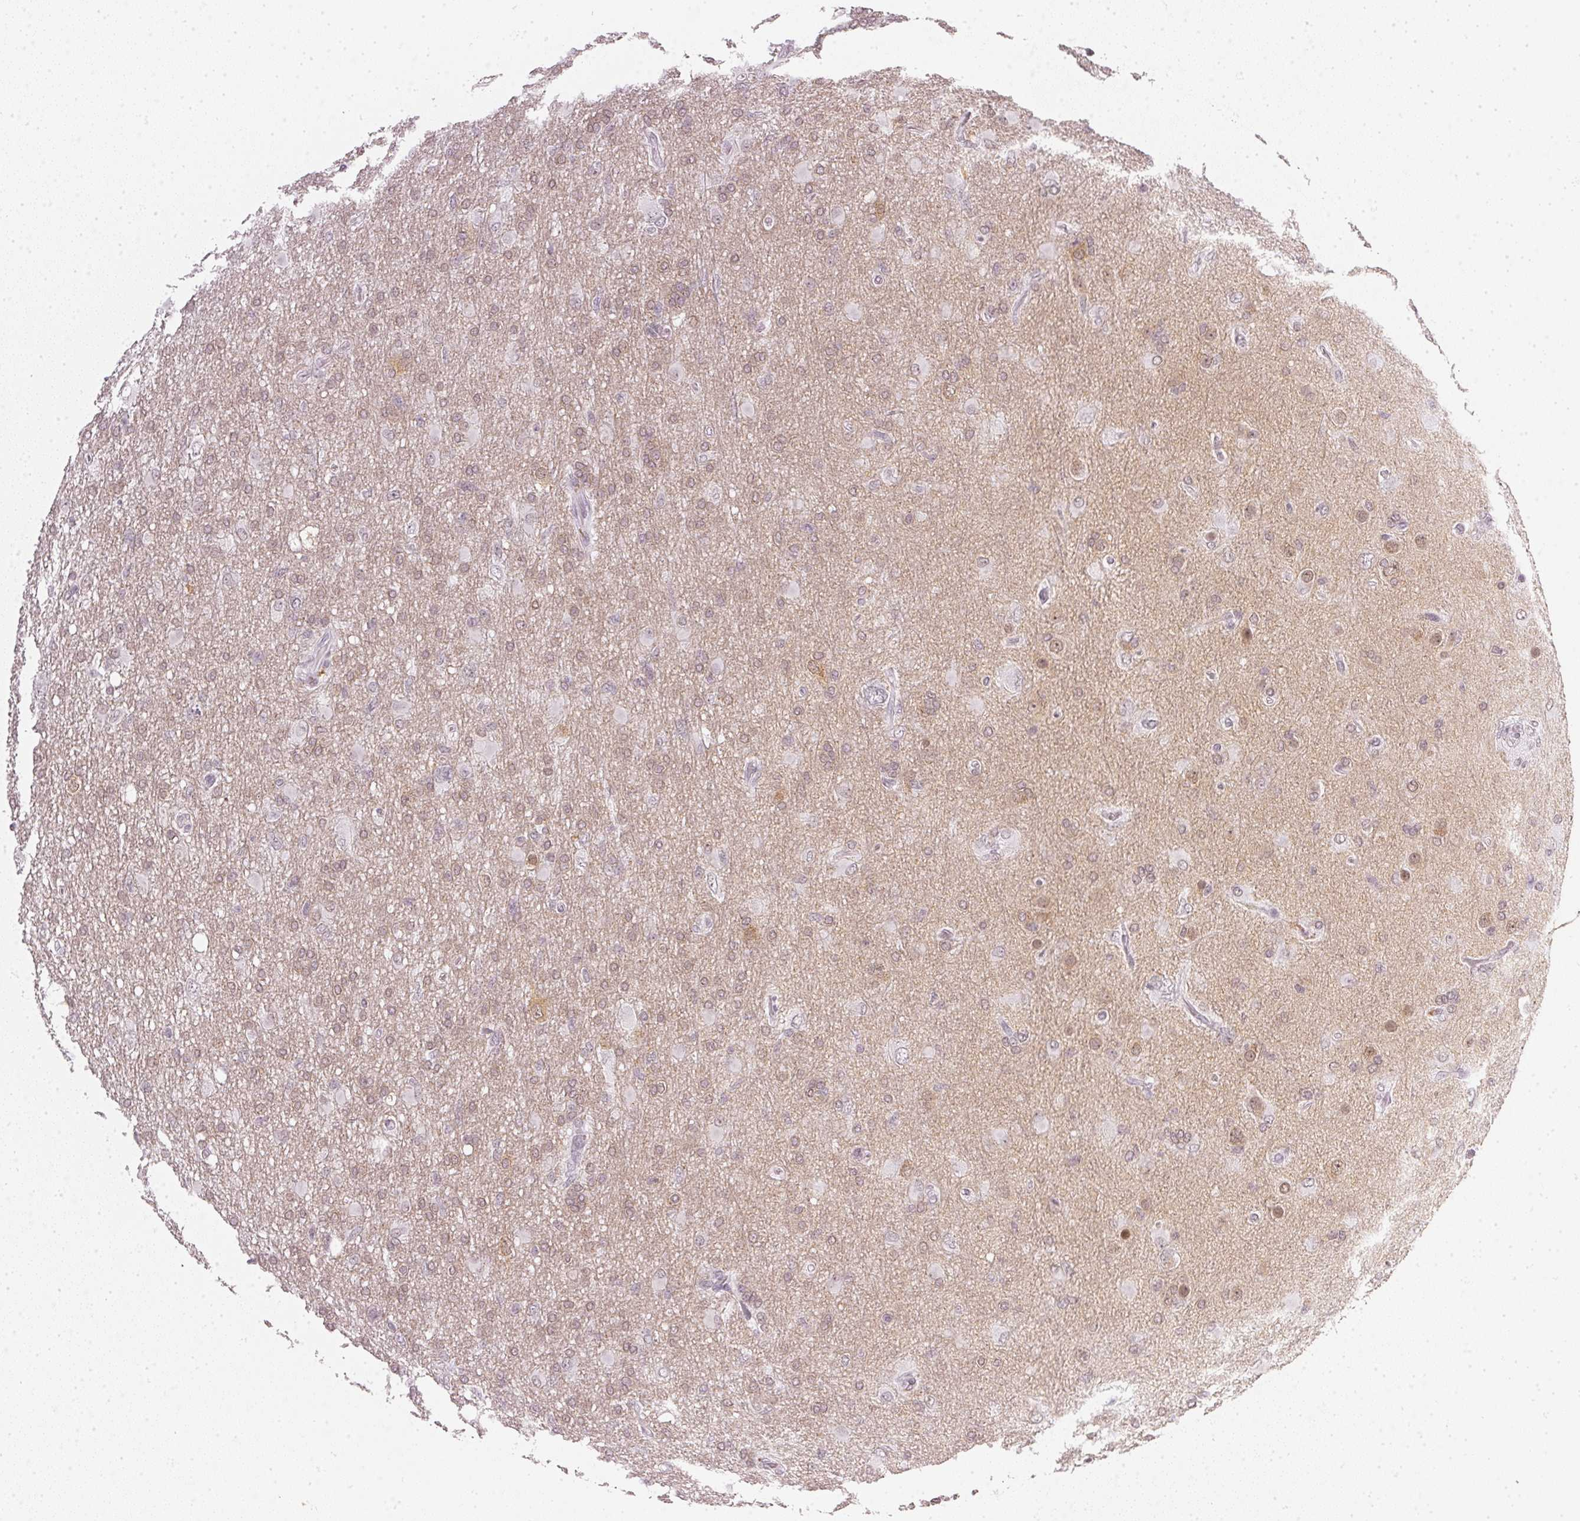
{"staining": {"intensity": "weak", "quantity": "25%-75%", "location": "nuclear"}, "tissue": "glioma", "cell_type": "Tumor cells", "image_type": "cancer", "snomed": [{"axis": "morphology", "description": "Glioma, malignant, High grade"}, {"axis": "topography", "description": "Brain"}], "caption": "Protein positivity by IHC shows weak nuclear positivity in approximately 25%-75% of tumor cells in glioma.", "gene": "DNAJC6", "patient": {"sex": "male", "age": 61}}